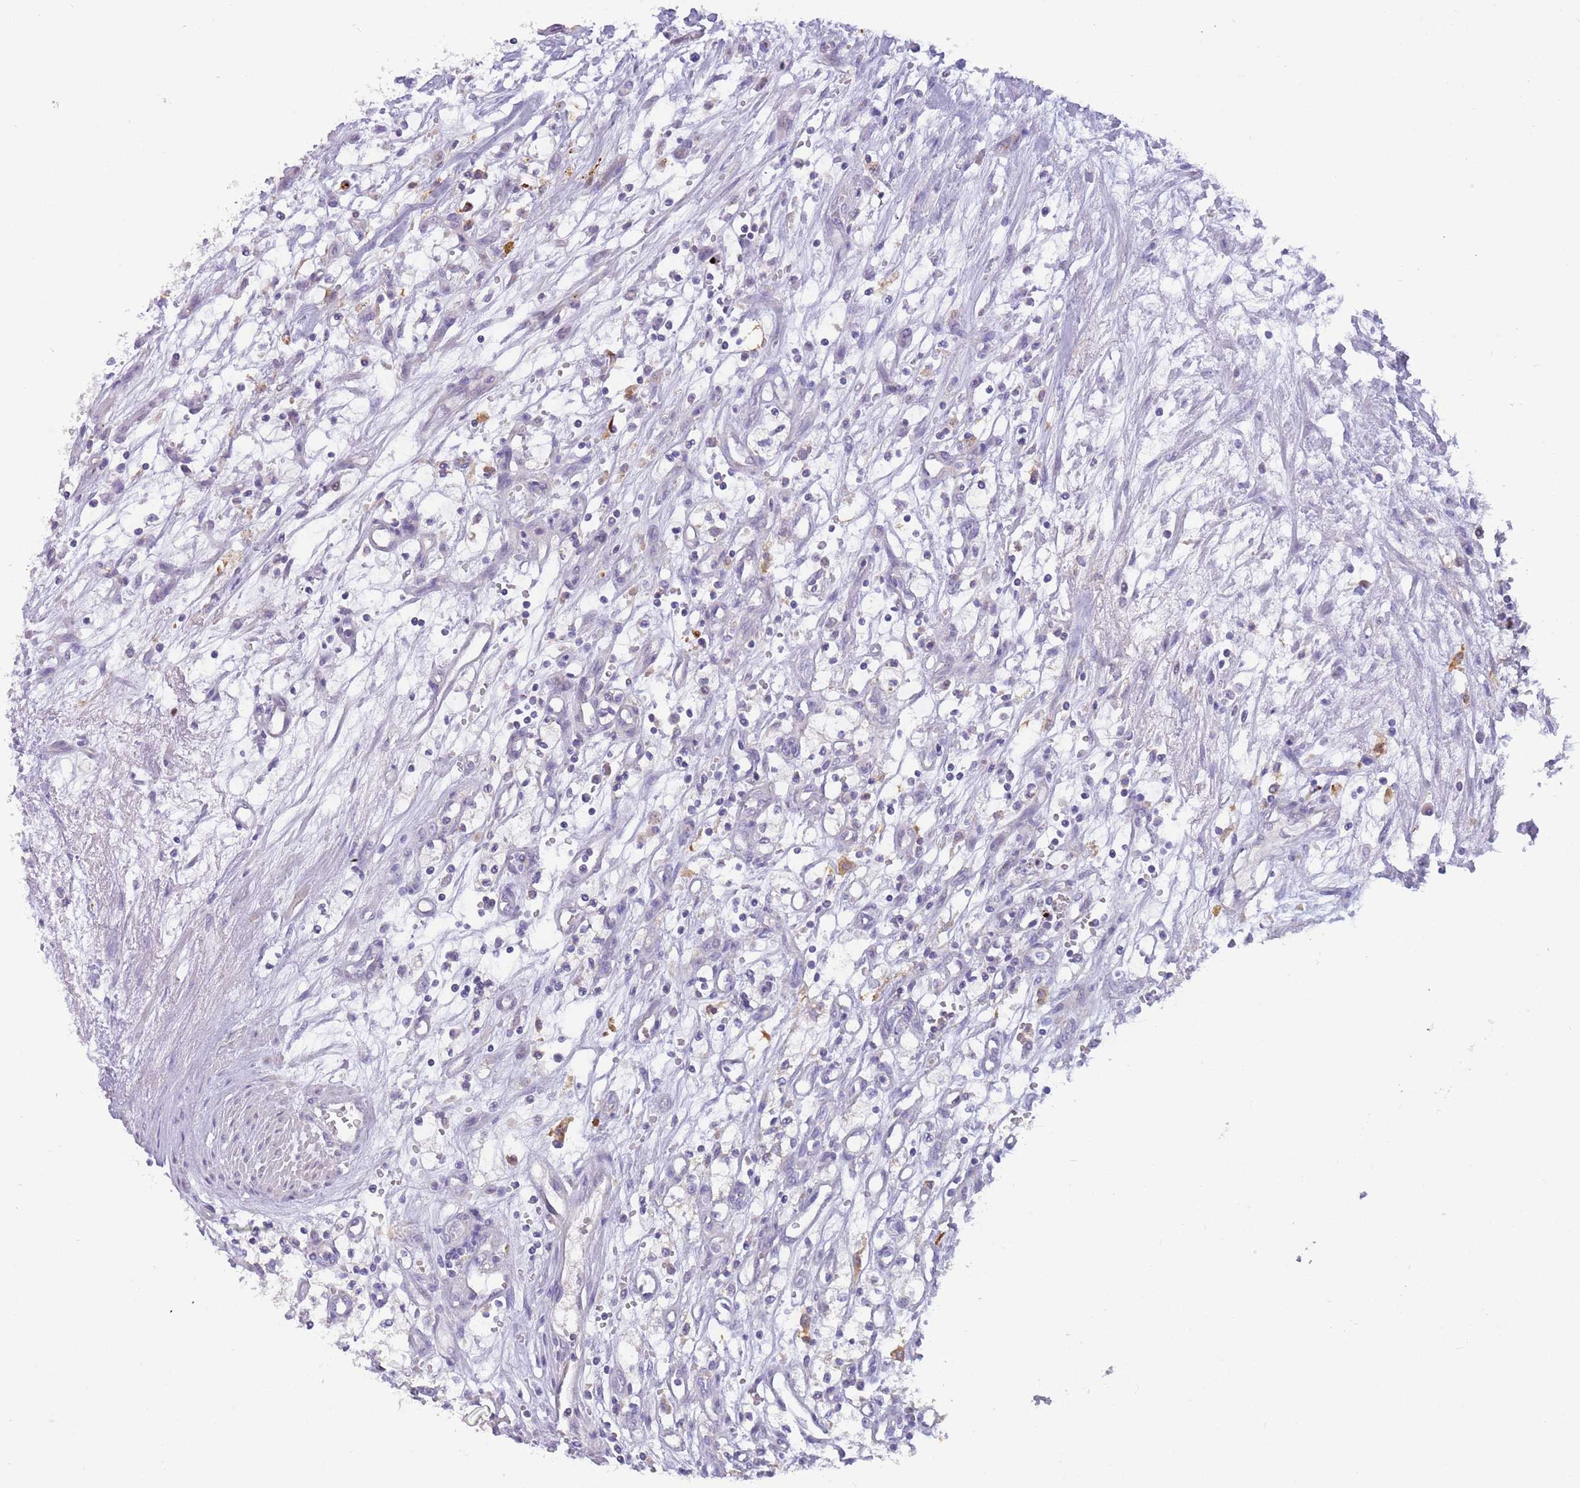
{"staining": {"intensity": "negative", "quantity": "none", "location": "none"}, "tissue": "renal cancer", "cell_type": "Tumor cells", "image_type": "cancer", "snomed": [{"axis": "morphology", "description": "Adenocarcinoma, NOS"}, {"axis": "topography", "description": "Kidney"}], "caption": "Adenocarcinoma (renal) was stained to show a protein in brown. There is no significant expression in tumor cells. (Brightfield microscopy of DAB (3,3'-diaminobenzidine) IHC at high magnification).", "gene": "DDHD1", "patient": {"sex": "male", "age": 59}}